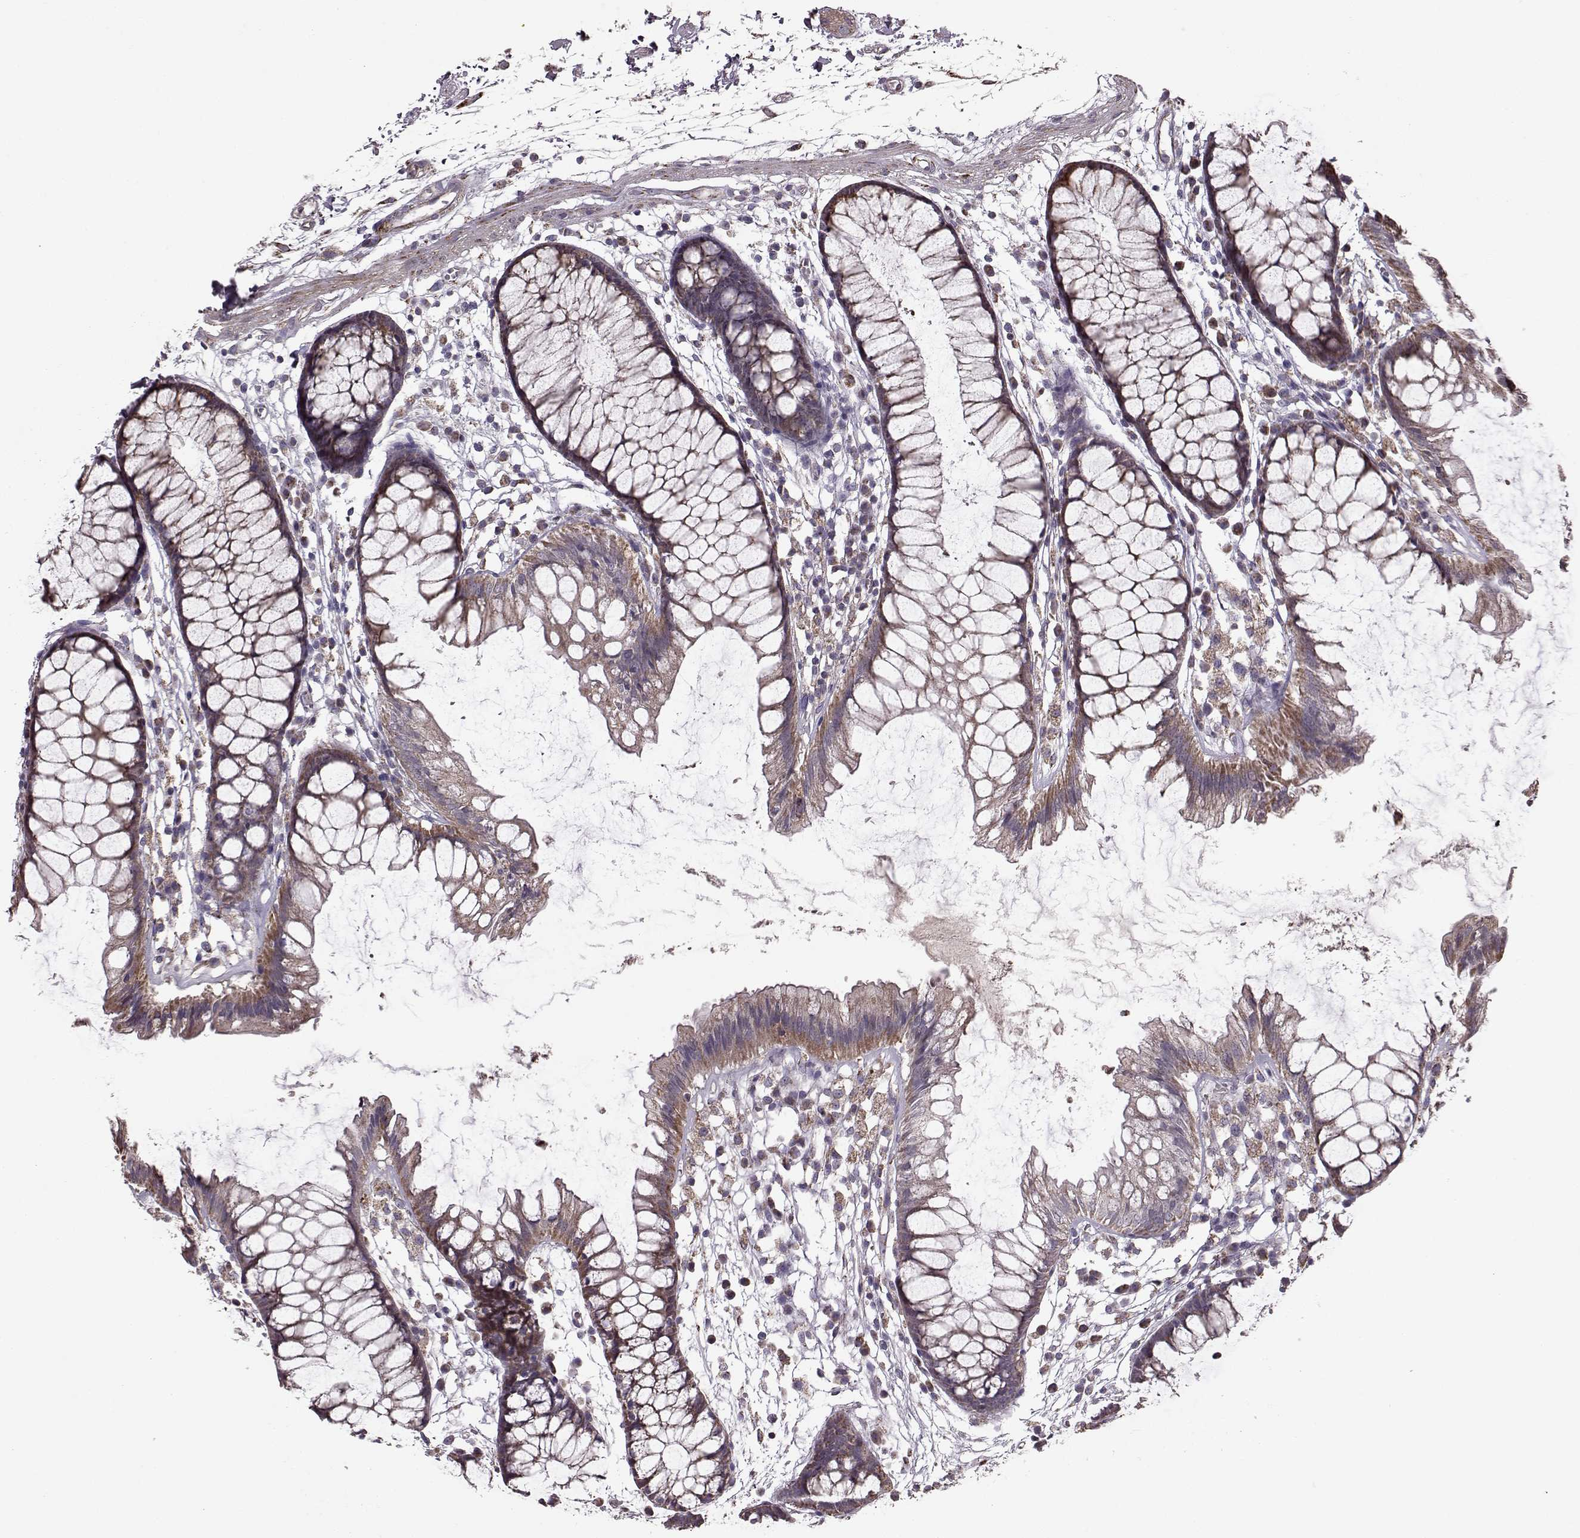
{"staining": {"intensity": "negative", "quantity": "none", "location": "none"}, "tissue": "colon", "cell_type": "Endothelial cells", "image_type": "normal", "snomed": [{"axis": "morphology", "description": "Normal tissue, NOS"}, {"axis": "morphology", "description": "Adenocarcinoma, NOS"}, {"axis": "topography", "description": "Colon"}], "caption": "Image shows no protein staining in endothelial cells of unremarkable colon.", "gene": "PUDP", "patient": {"sex": "male", "age": 65}}